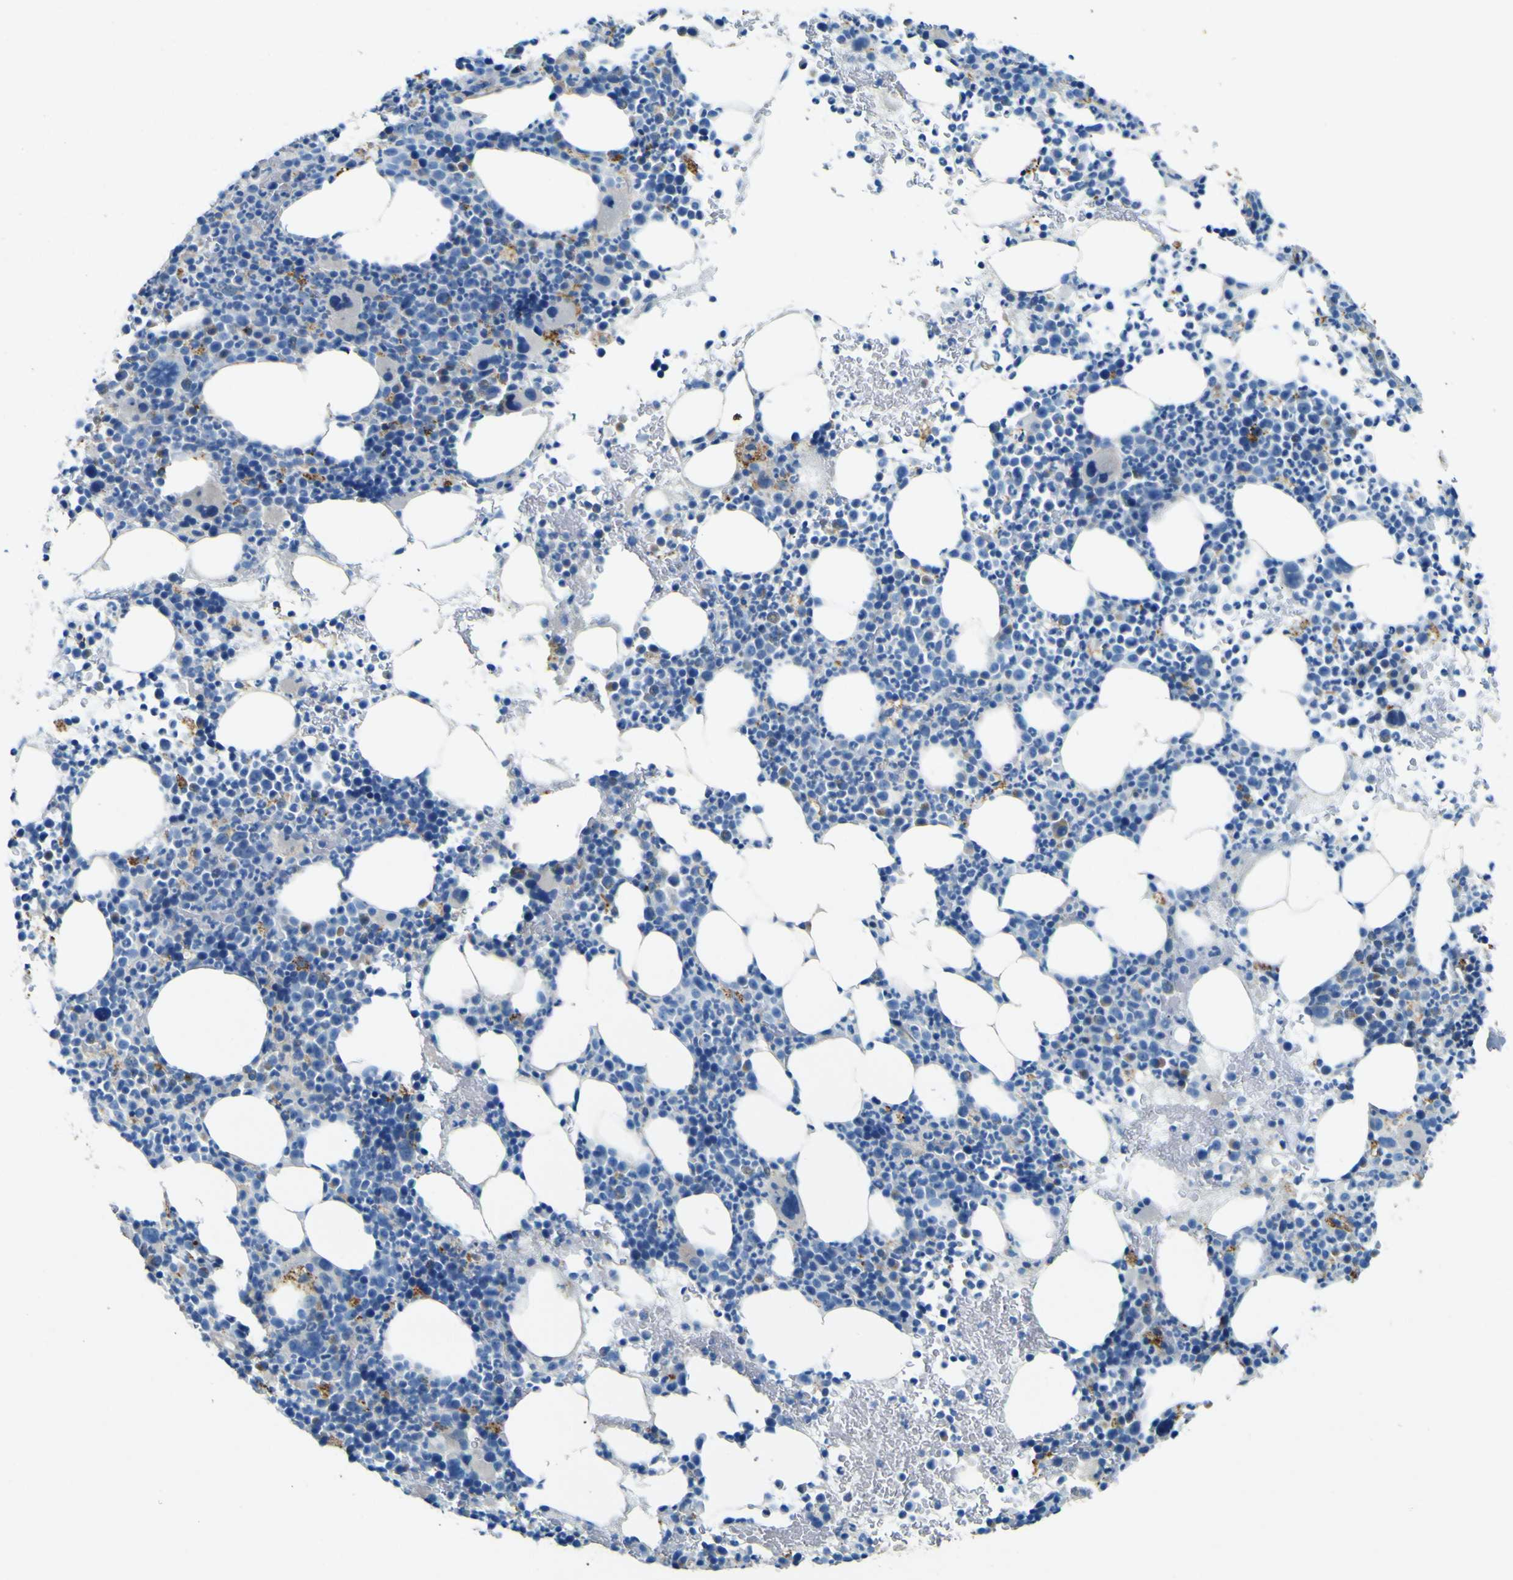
{"staining": {"intensity": "negative", "quantity": "none", "location": "none"}, "tissue": "bone marrow", "cell_type": "Hematopoietic cells", "image_type": "normal", "snomed": [{"axis": "morphology", "description": "Normal tissue, NOS"}, {"axis": "morphology", "description": "Inflammation, NOS"}, {"axis": "topography", "description": "Bone marrow"}], "caption": "This is an immunohistochemistry image of normal bone marrow. There is no staining in hematopoietic cells.", "gene": "PDE9A", "patient": {"sex": "male", "age": 73}}